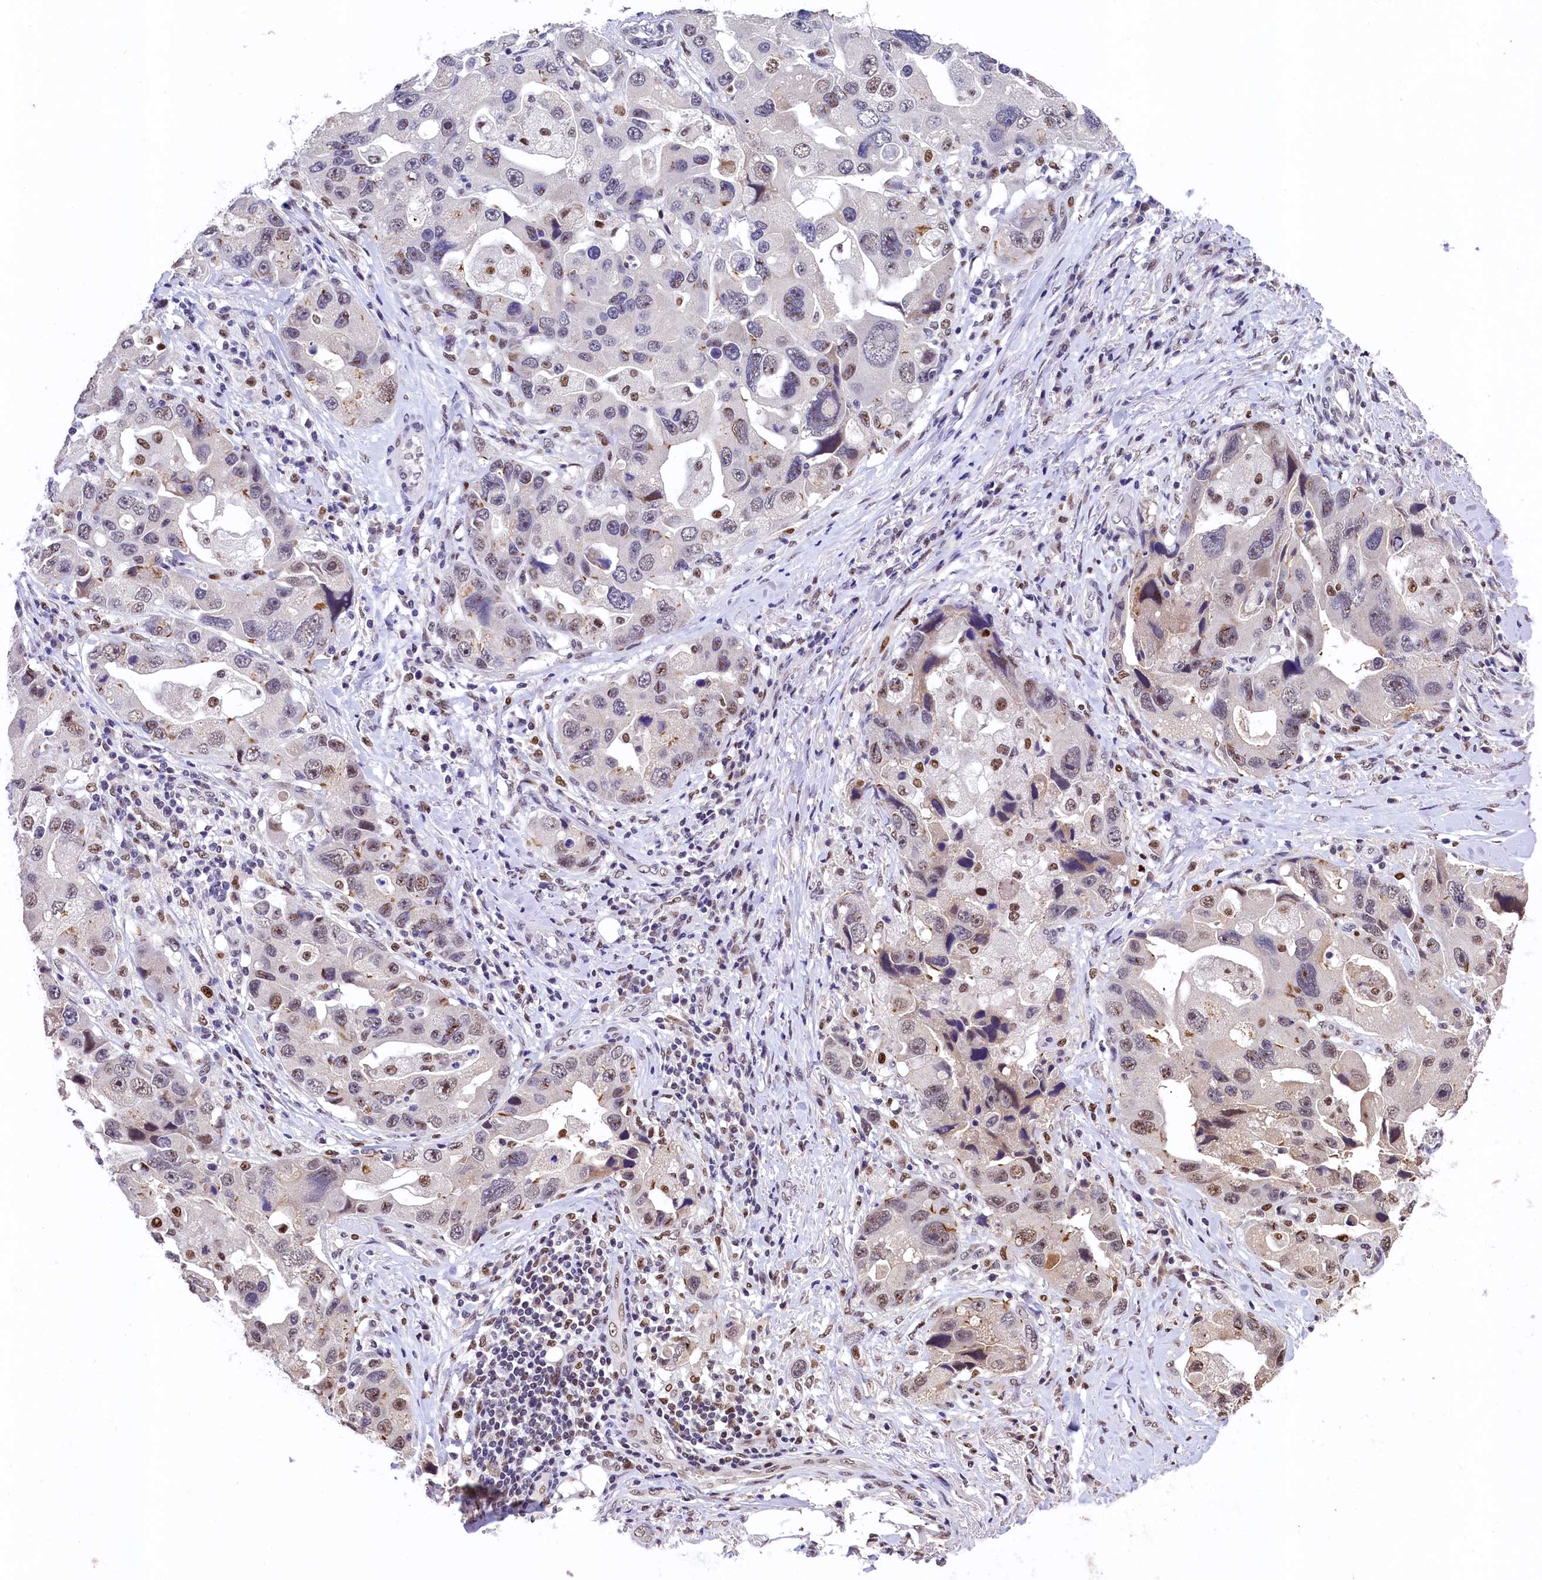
{"staining": {"intensity": "moderate", "quantity": "<25%", "location": "nuclear"}, "tissue": "lung cancer", "cell_type": "Tumor cells", "image_type": "cancer", "snomed": [{"axis": "morphology", "description": "Adenocarcinoma, NOS"}, {"axis": "topography", "description": "Lung"}], "caption": "Tumor cells display moderate nuclear staining in about <25% of cells in lung adenocarcinoma.", "gene": "HECTD4", "patient": {"sex": "female", "age": 54}}